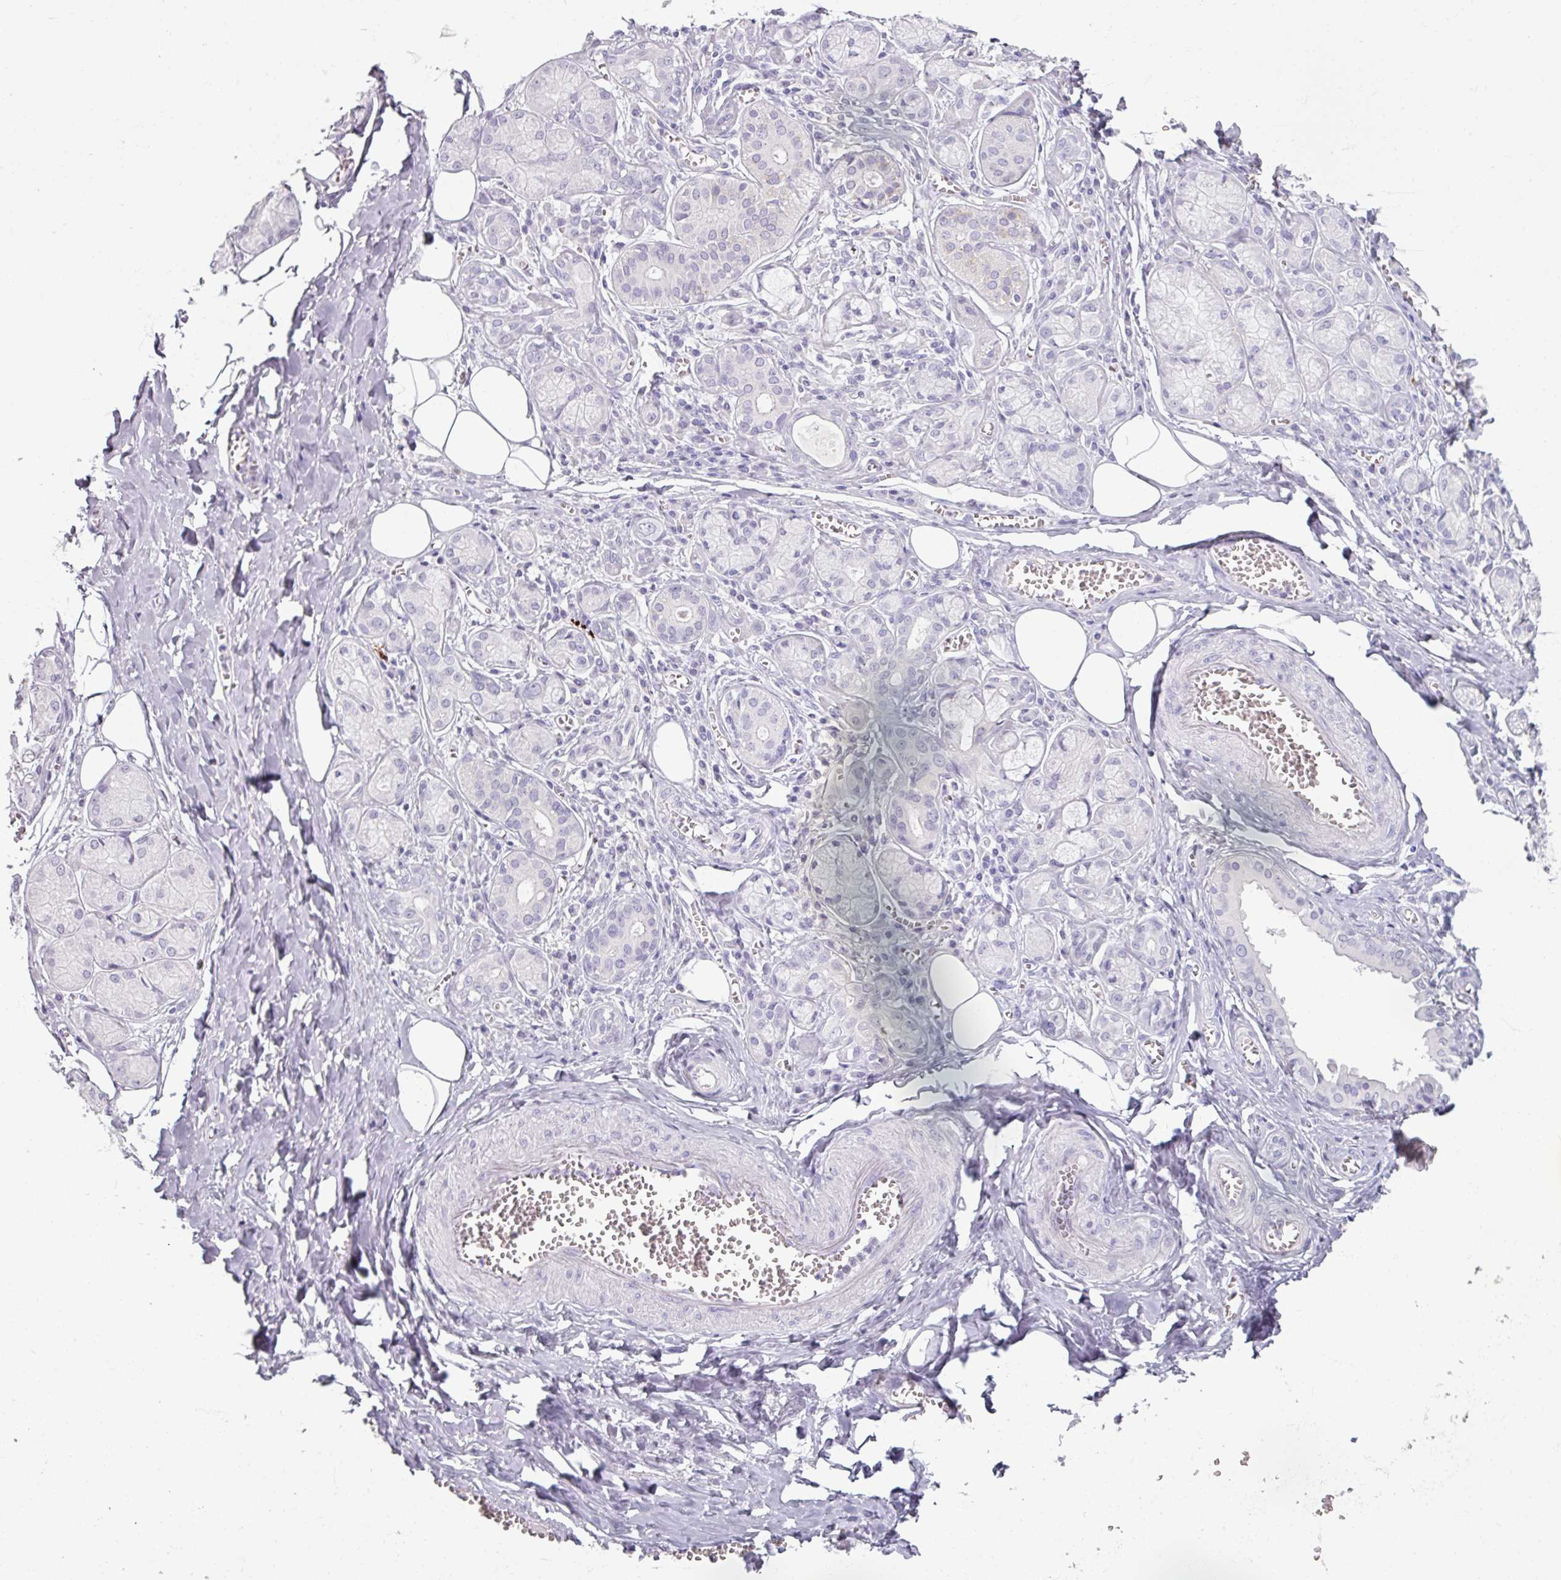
{"staining": {"intensity": "negative", "quantity": "none", "location": "none"}, "tissue": "salivary gland", "cell_type": "Glandular cells", "image_type": "normal", "snomed": [{"axis": "morphology", "description": "Normal tissue, NOS"}, {"axis": "topography", "description": "Salivary gland"}], "caption": "Salivary gland was stained to show a protein in brown. There is no significant positivity in glandular cells. (DAB (3,3'-diaminobenzidine) immunohistochemistry, high magnification).", "gene": "SLC27A5", "patient": {"sex": "male", "age": 74}}